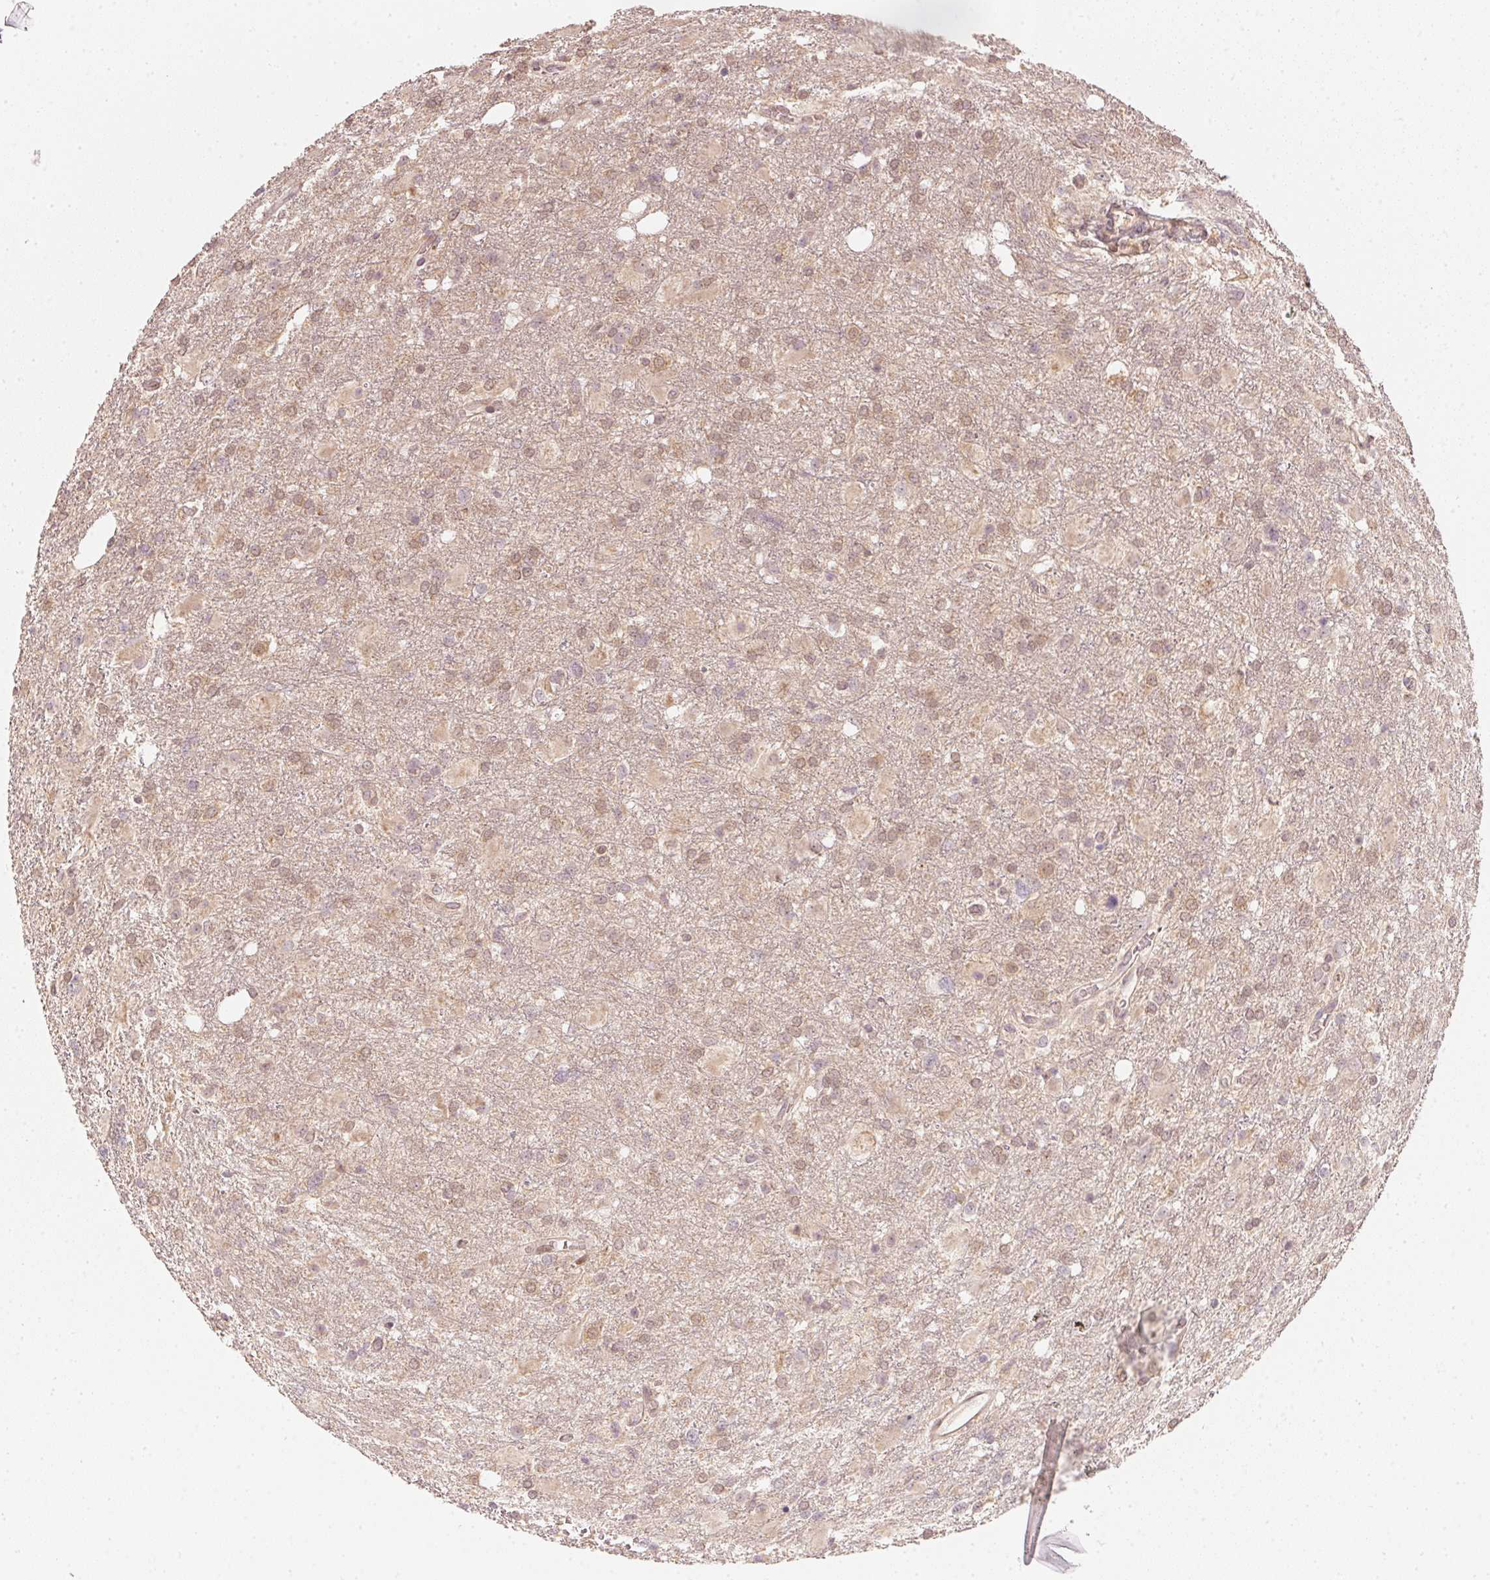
{"staining": {"intensity": "weak", "quantity": ">75%", "location": "nuclear"}, "tissue": "glioma", "cell_type": "Tumor cells", "image_type": "cancer", "snomed": [{"axis": "morphology", "description": "Glioma, malignant, High grade"}, {"axis": "topography", "description": "Brain"}], "caption": "Immunohistochemical staining of malignant glioma (high-grade) shows low levels of weak nuclear protein expression in about >75% of tumor cells.", "gene": "UBE2L3", "patient": {"sex": "male", "age": 68}}